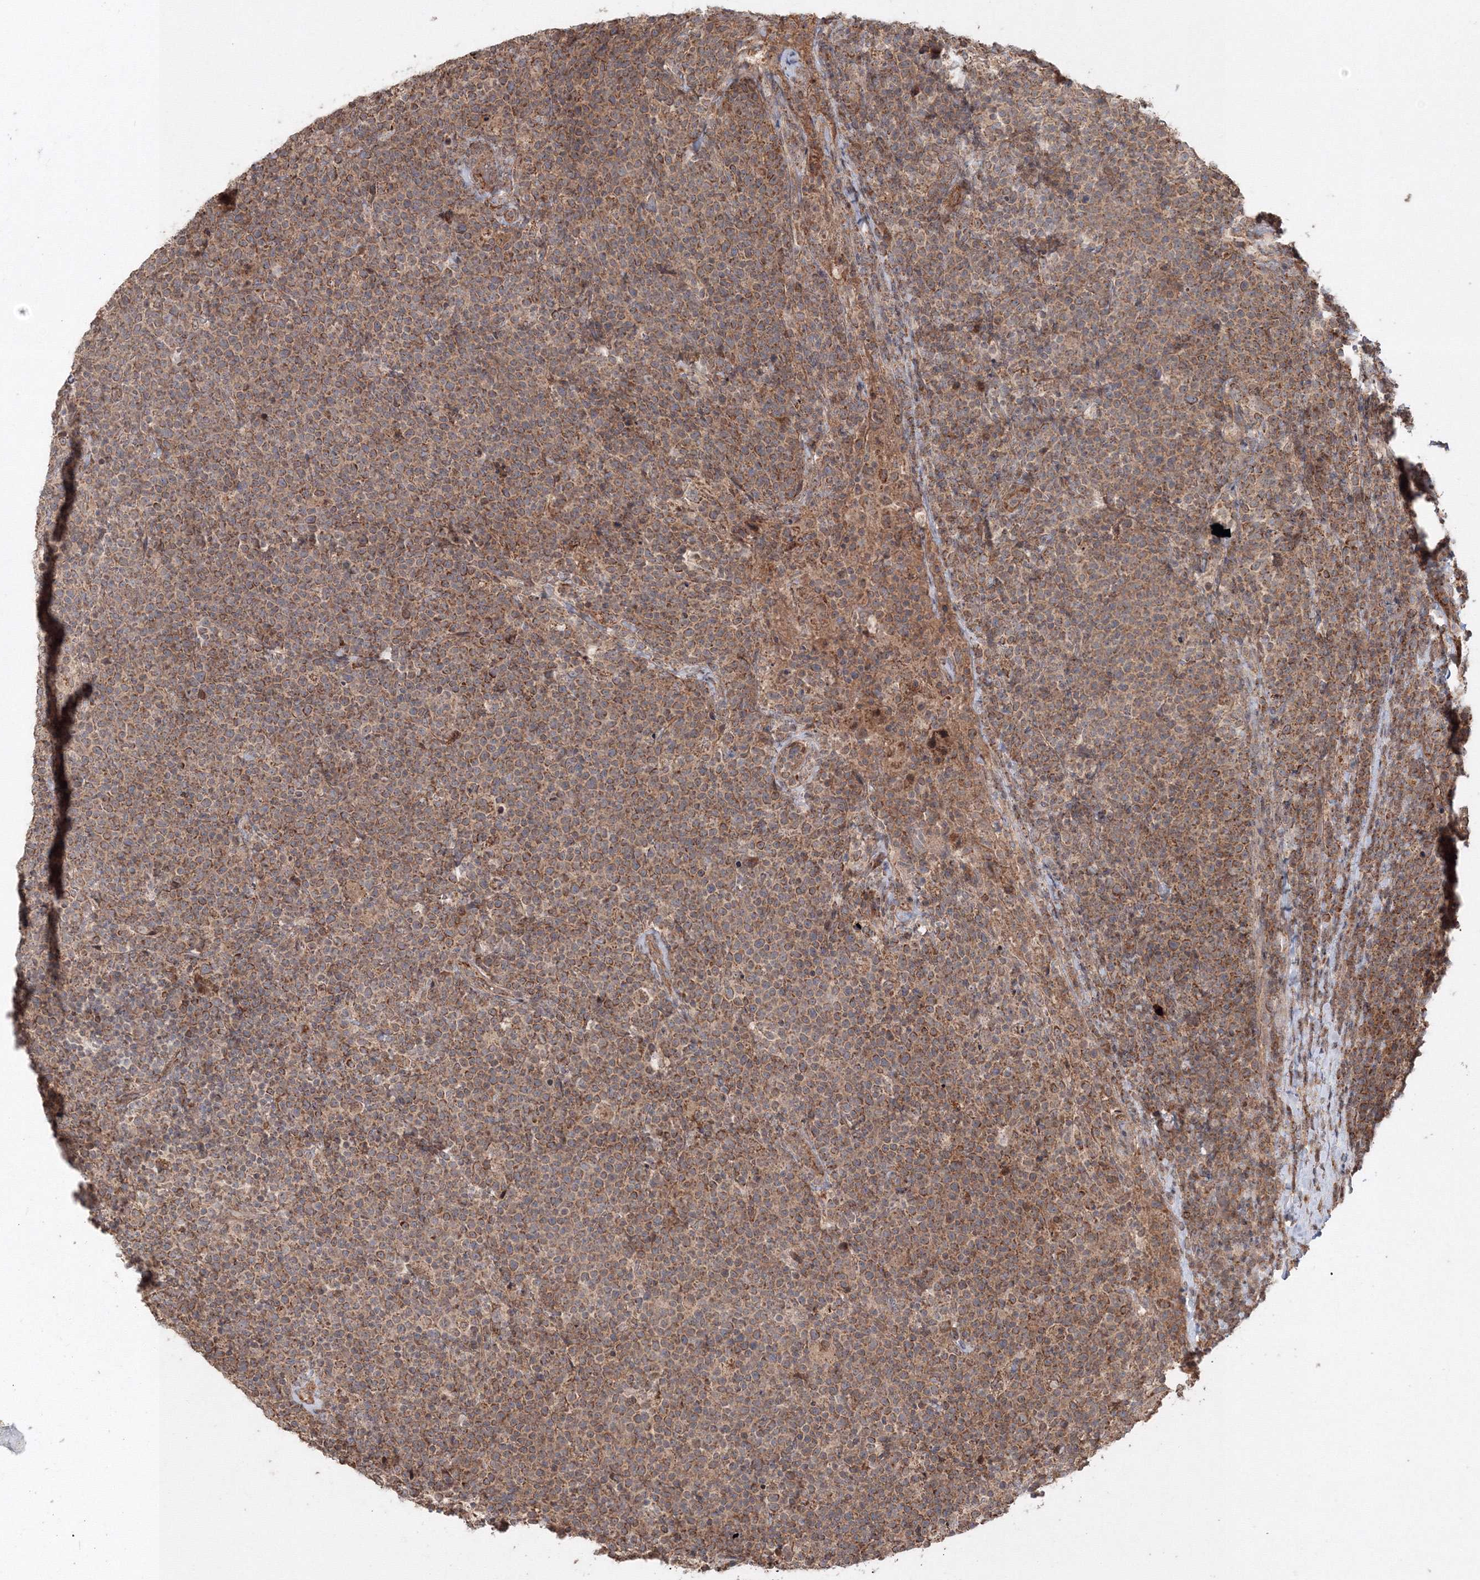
{"staining": {"intensity": "moderate", "quantity": ">75%", "location": "cytoplasmic/membranous"}, "tissue": "lymphoma", "cell_type": "Tumor cells", "image_type": "cancer", "snomed": [{"axis": "morphology", "description": "Malignant lymphoma, non-Hodgkin's type, High grade"}, {"axis": "topography", "description": "Lymph node"}], "caption": "Approximately >75% of tumor cells in high-grade malignant lymphoma, non-Hodgkin's type show moderate cytoplasmic/membranous protein expression as visualized by brown immunohistochemical staining.", "gene": "ANAPC16", "patient": {"sex": "male", "age": 61}}